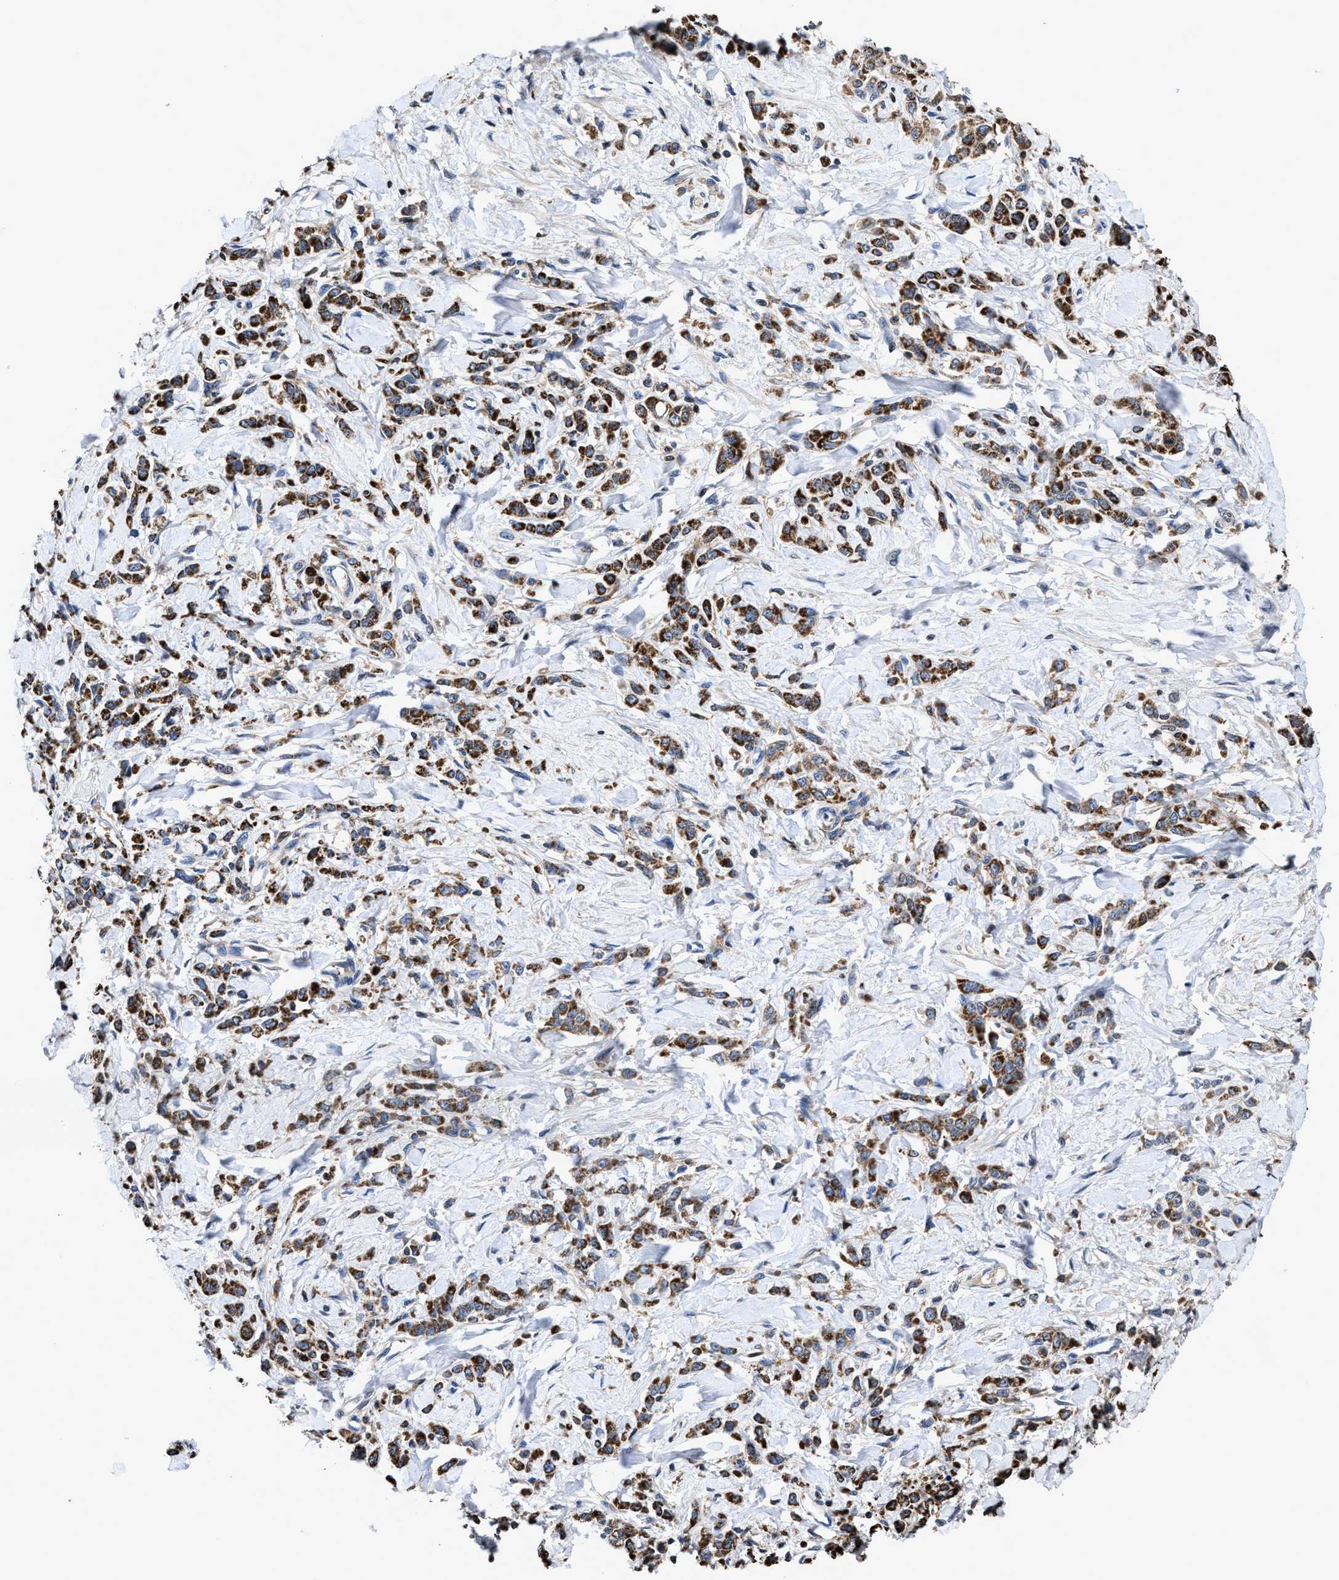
{"staining": {"intensity": "moderate", "quantity": ">75%", "location": "cytoplasmic/membranous"}, "tissue": "stomach cancer", "cell_type": "Tumor cells", "image_type": "cancer", "snomed": [{"axis": "morphology", "description": "Normal tissue, NOS"}, {"axis": "morphology", "description": "Adenocarcinoma, NOS"}, {"axis": "topography", "description": "Stomach"}], "caption": "Immunohistochemical staining of human stomach cancer (adenocarcinoma) demonstrates moderate cytoplasmic/membranous protein positivity in approximately >75% of tumor cells. The staining was performed using DAB (3,3'-diaminobenzidine), with brown indicating positive protein expression. Nuclei are stained blue with hematoxylin.", "gene": "RGS10", "patient": {"sex": "male", "age": 82}}